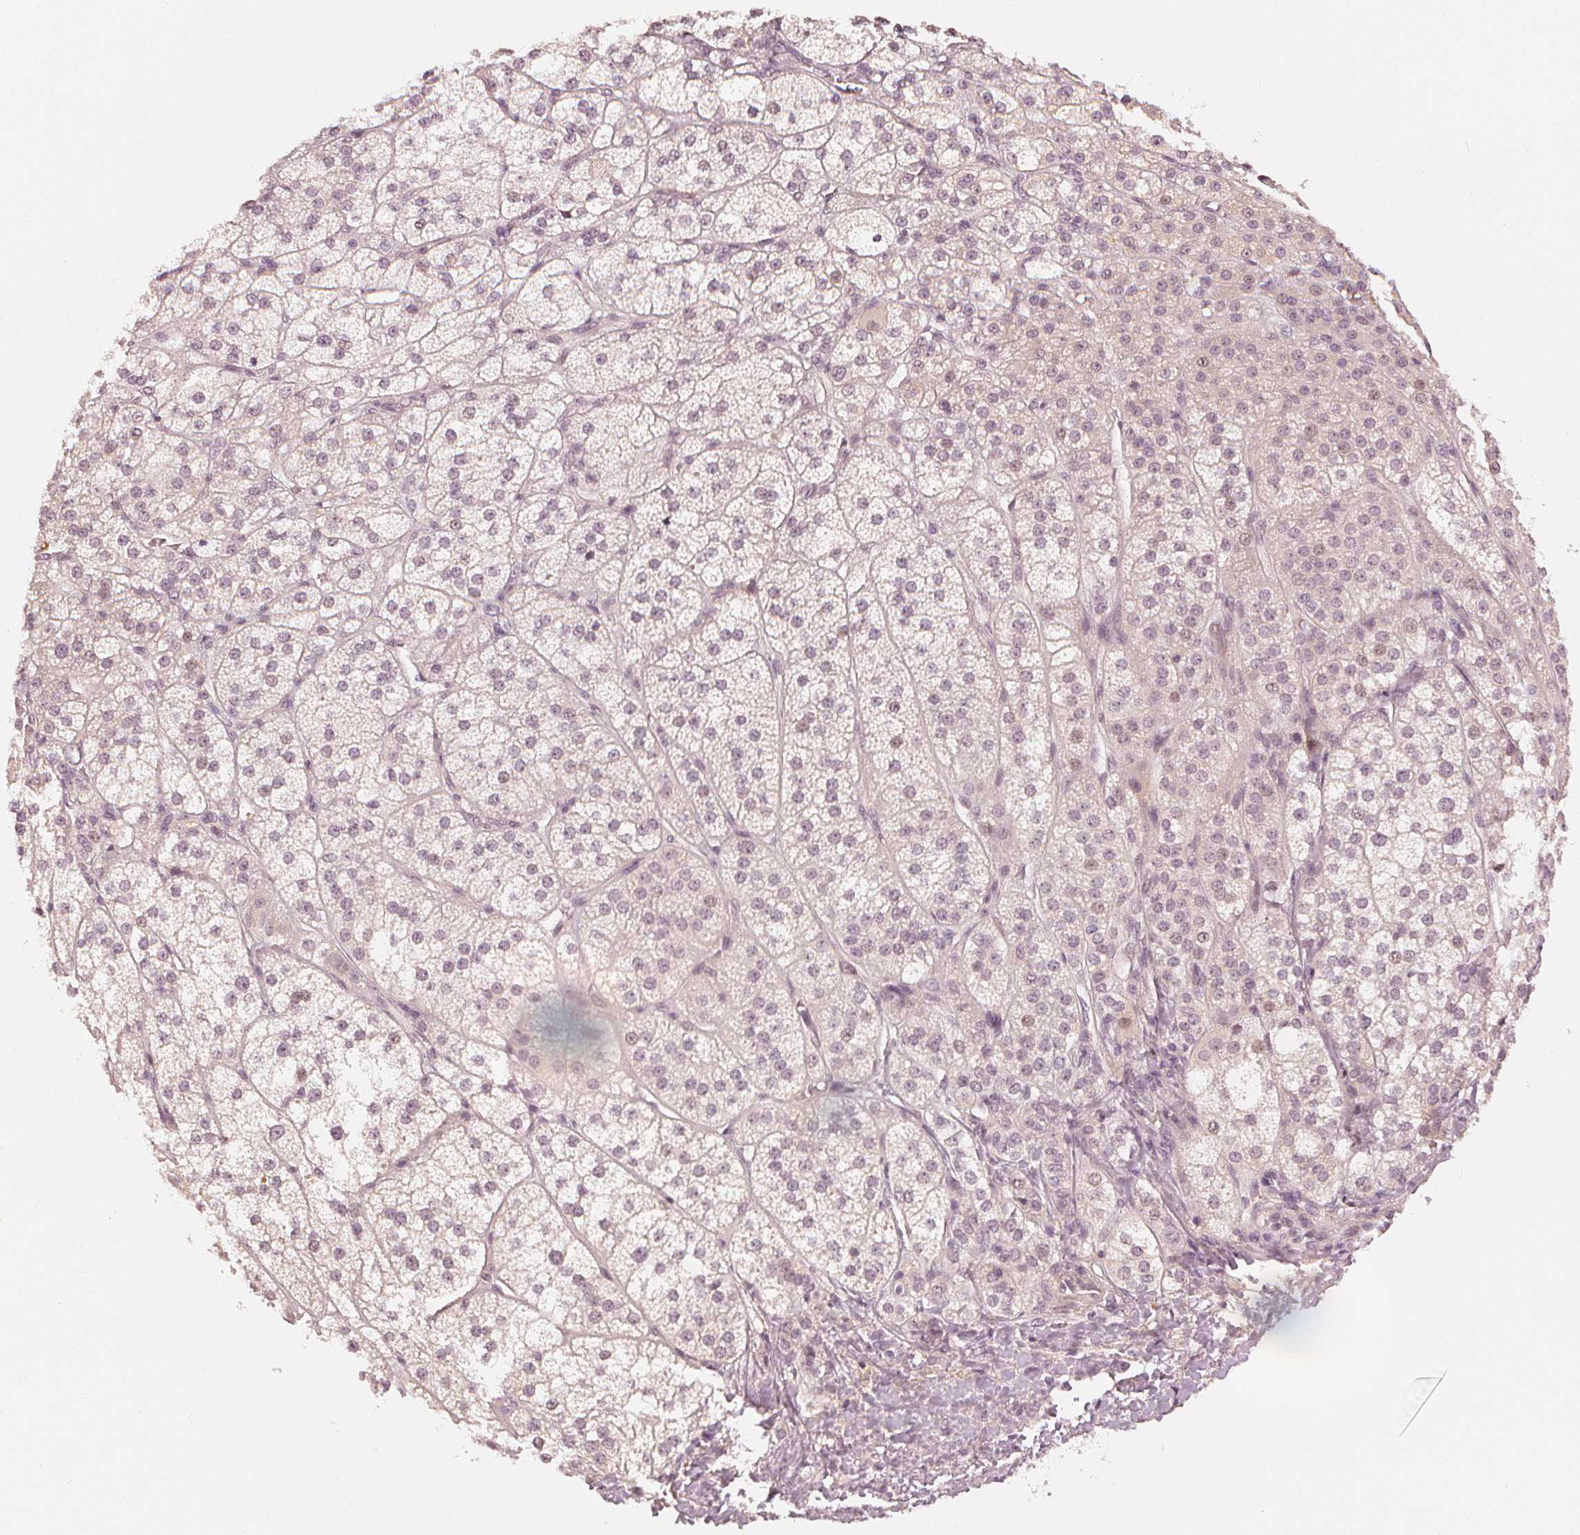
{"staining": {"intensity": "weak", "quantity": "25%-75%", "location": "cytoplasmic/membranous,nuclear"}, "tissue": "adrenal gland", "cell_type": "Glandular cells", "image_type": "normal", "snomed": [{"axis": "morphology", "description": "Normal tissue, NOS"}, {"axis": "topography", "description": "Adrenal gland"}], "caption": "Immunohistochemical staining of unremarkable adrenal gland reveals weak cytoplasmic/membranous,nuclear protein expression in about 25%-75% of glandular cells. Immunohistochemistry (ihc) stains the protein in brown and the nuclei are stained blue.", "gene": "SLC34A1", "patient": {"sex": "female", "age": 60}}